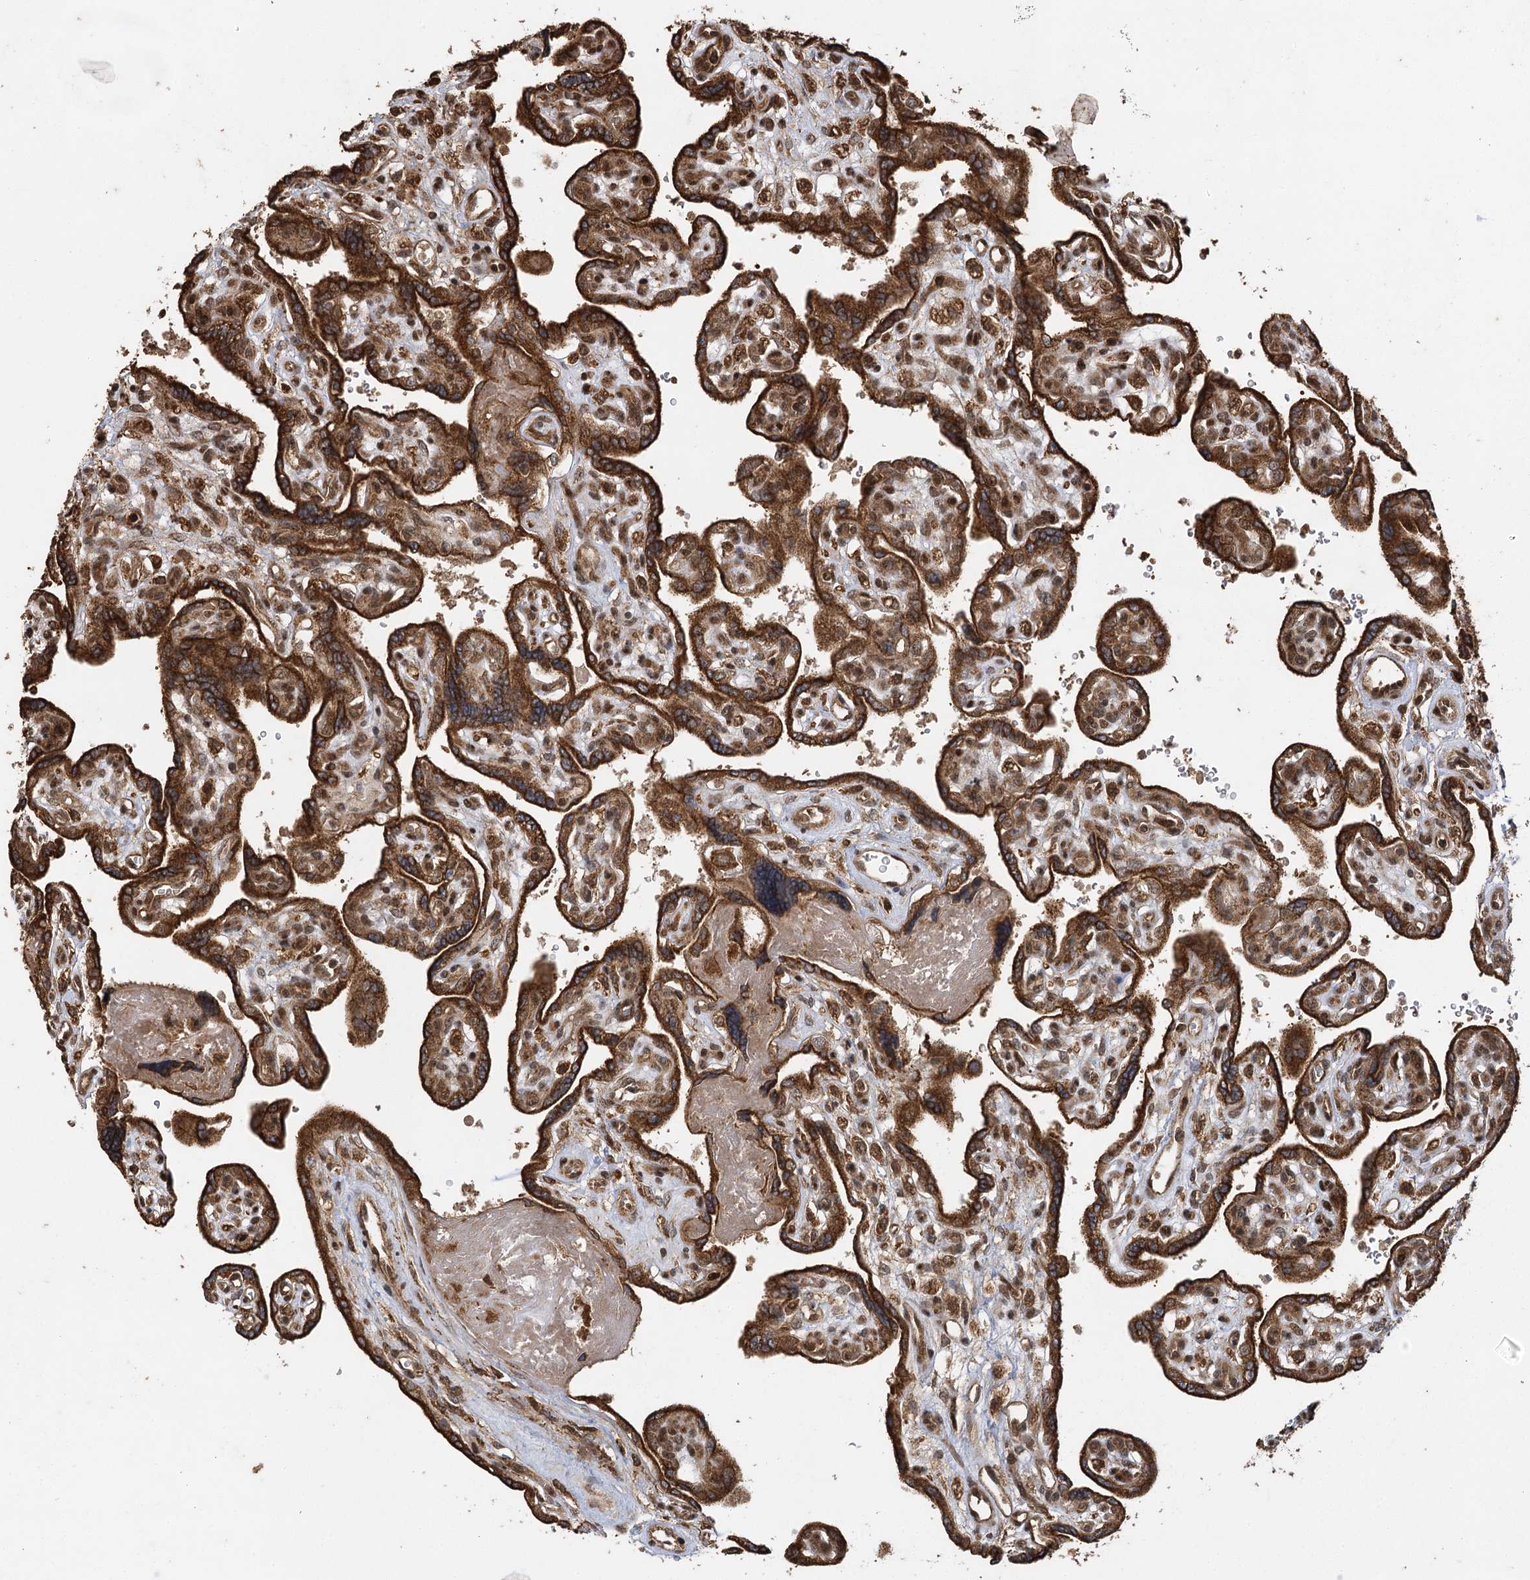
{"staining": {"intensity": "strong", "quantity": ">75%", "location": "cytoplasmic/membranous,nuclear"}, "tissue": "placenta", "cell_type": "Trophoblastic cells", "image_type": "normal", "snomed": [{"axis": "morphology", "description": "Normal tissue, NOS"}, {"axis": "topography", "description": "Placenta"}], "caption": "Trophoblastic cells display high levels of strong cytoplasmic/membranous,nuclear staining in about >75% of cells in normal placenta. (DAB IHC with brightfield microscopy, high magnification).", "gene": "IL11RA", "patient": {"sex": "female", "age": 39}}